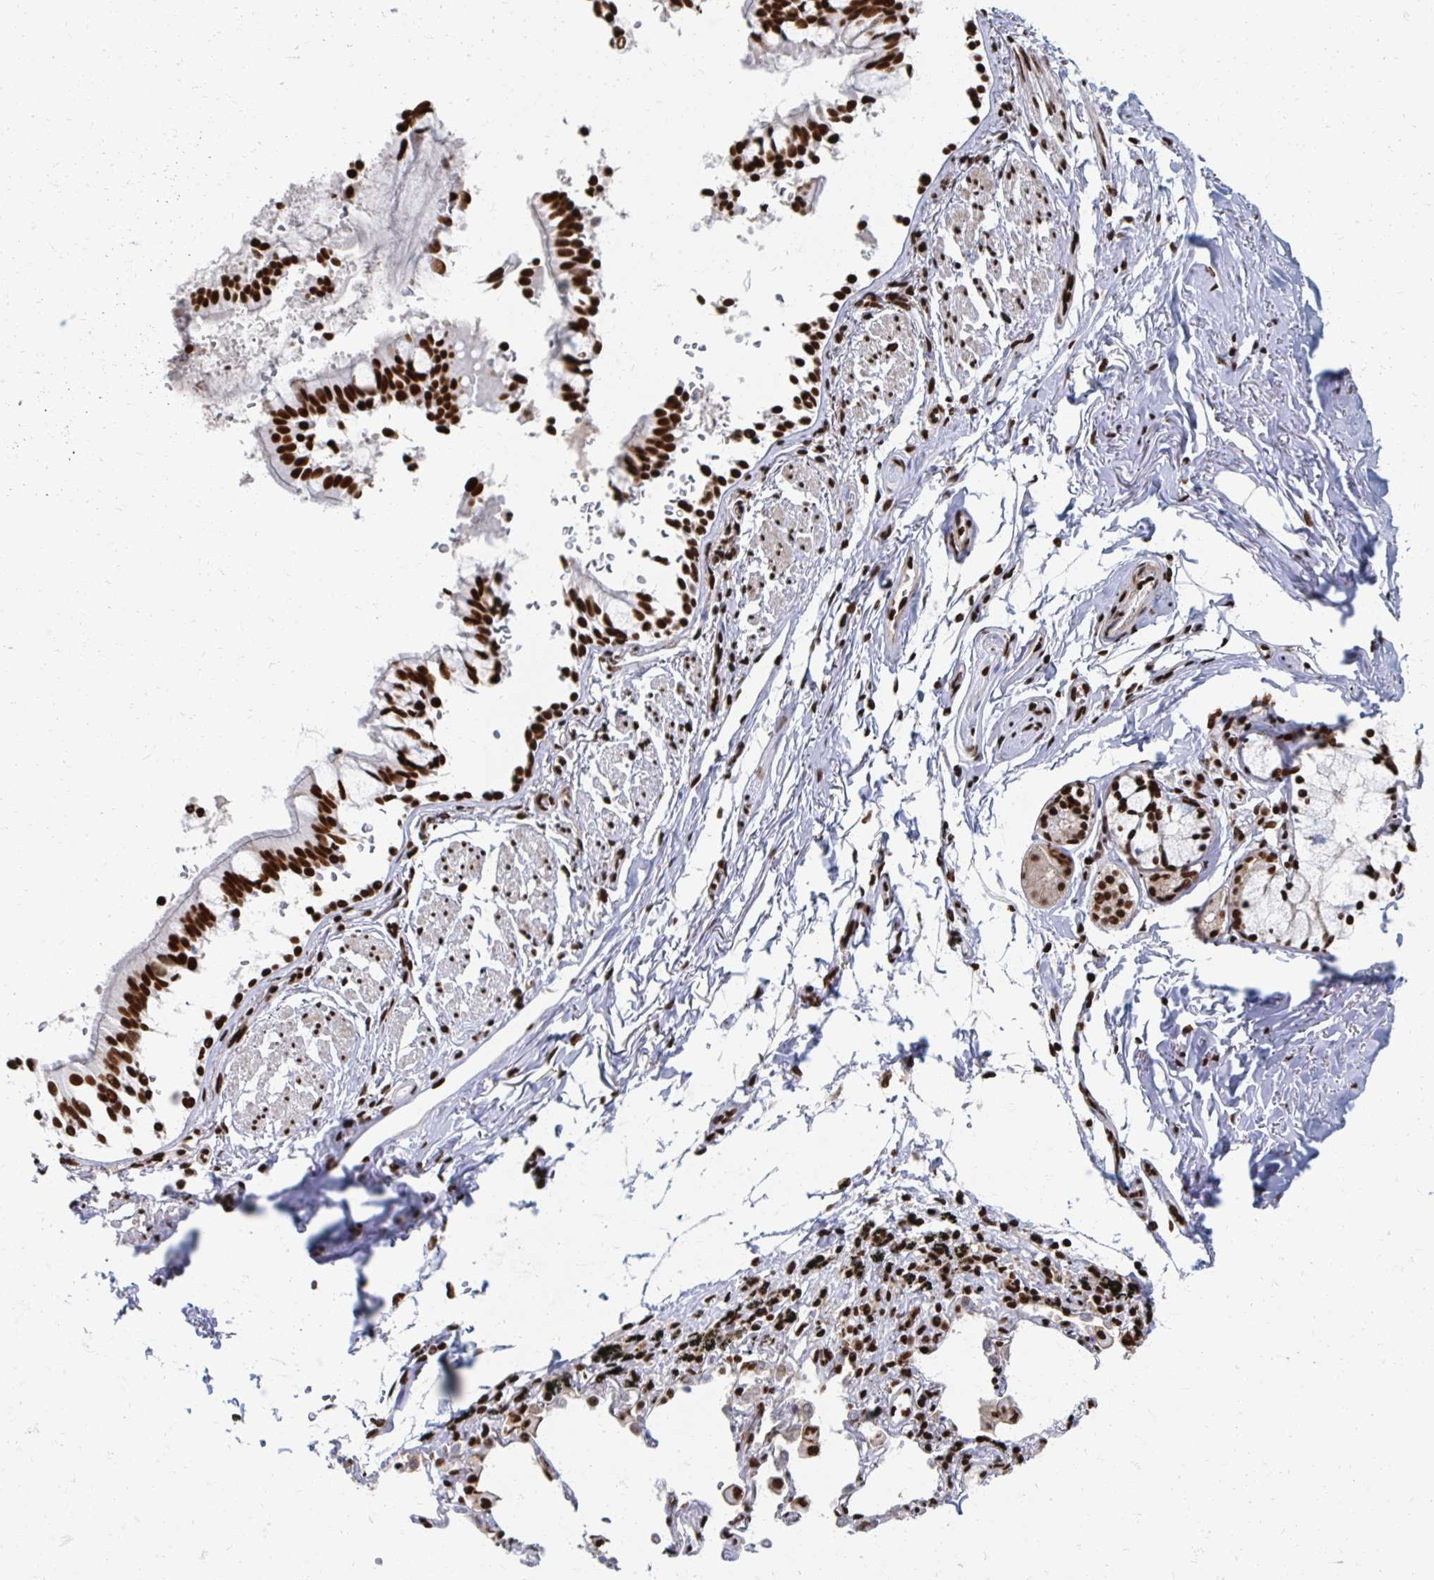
{"staining": {"intensity": "strong", "quantity": ">75%", "location": "nuclear"}, "tissue": "bronchus", "cell_type": "Respiratory epithelial cells", "image_type": "normal", "snomed": [{"axis": "morphology", "description": "Normal tissue, NOS"}, {"axis": "topography", "description": "Bronchus"}], "caption": "Protein expression analysis of unremarkable bronchus displays strong nuclear expression in about >75% of respiratory epithelial cells.", "gene": "RBBP4", "patient": {"sex": "male", "age": 70}}